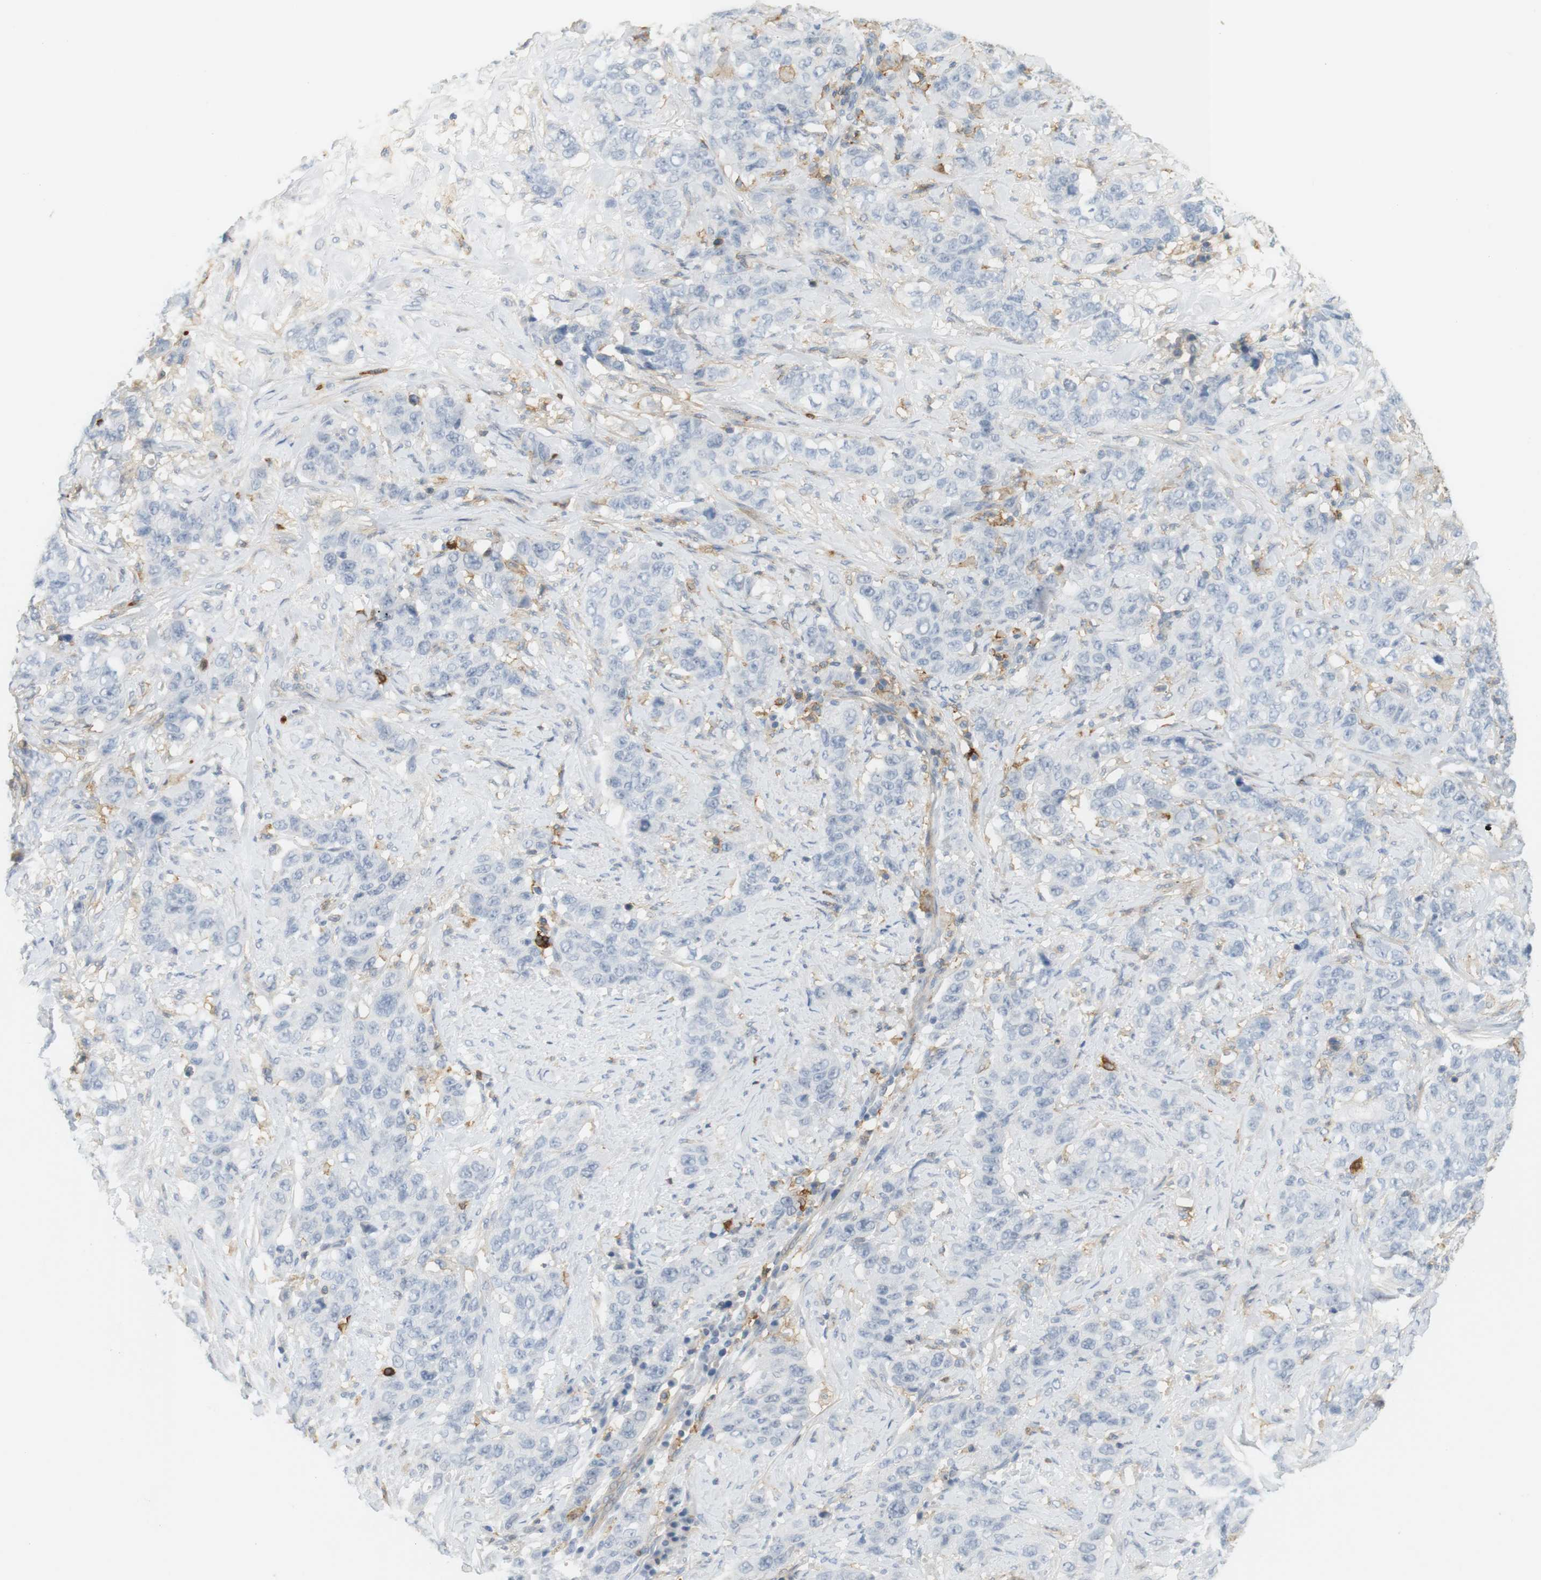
{"staining": {"intensity": "negative", "quantity": "none", "location": "none"}, "tissue": "stomach cancer", "cell_type": "Tumor cells", "image_type": "cancer", "snomed": [{"axis": "morphology", "description": "Adenocarcinoma, NOS"}, {"axis": "topography", "description": "Stomach"}], "caption": "Immunohistochemical staining of human stomach adenocarcinoma reveals no significant staining in tumor cells. Nuclei are stained in blue.", "gene": "SIRPA", "patient": {"sex": "male", "age": 48}}